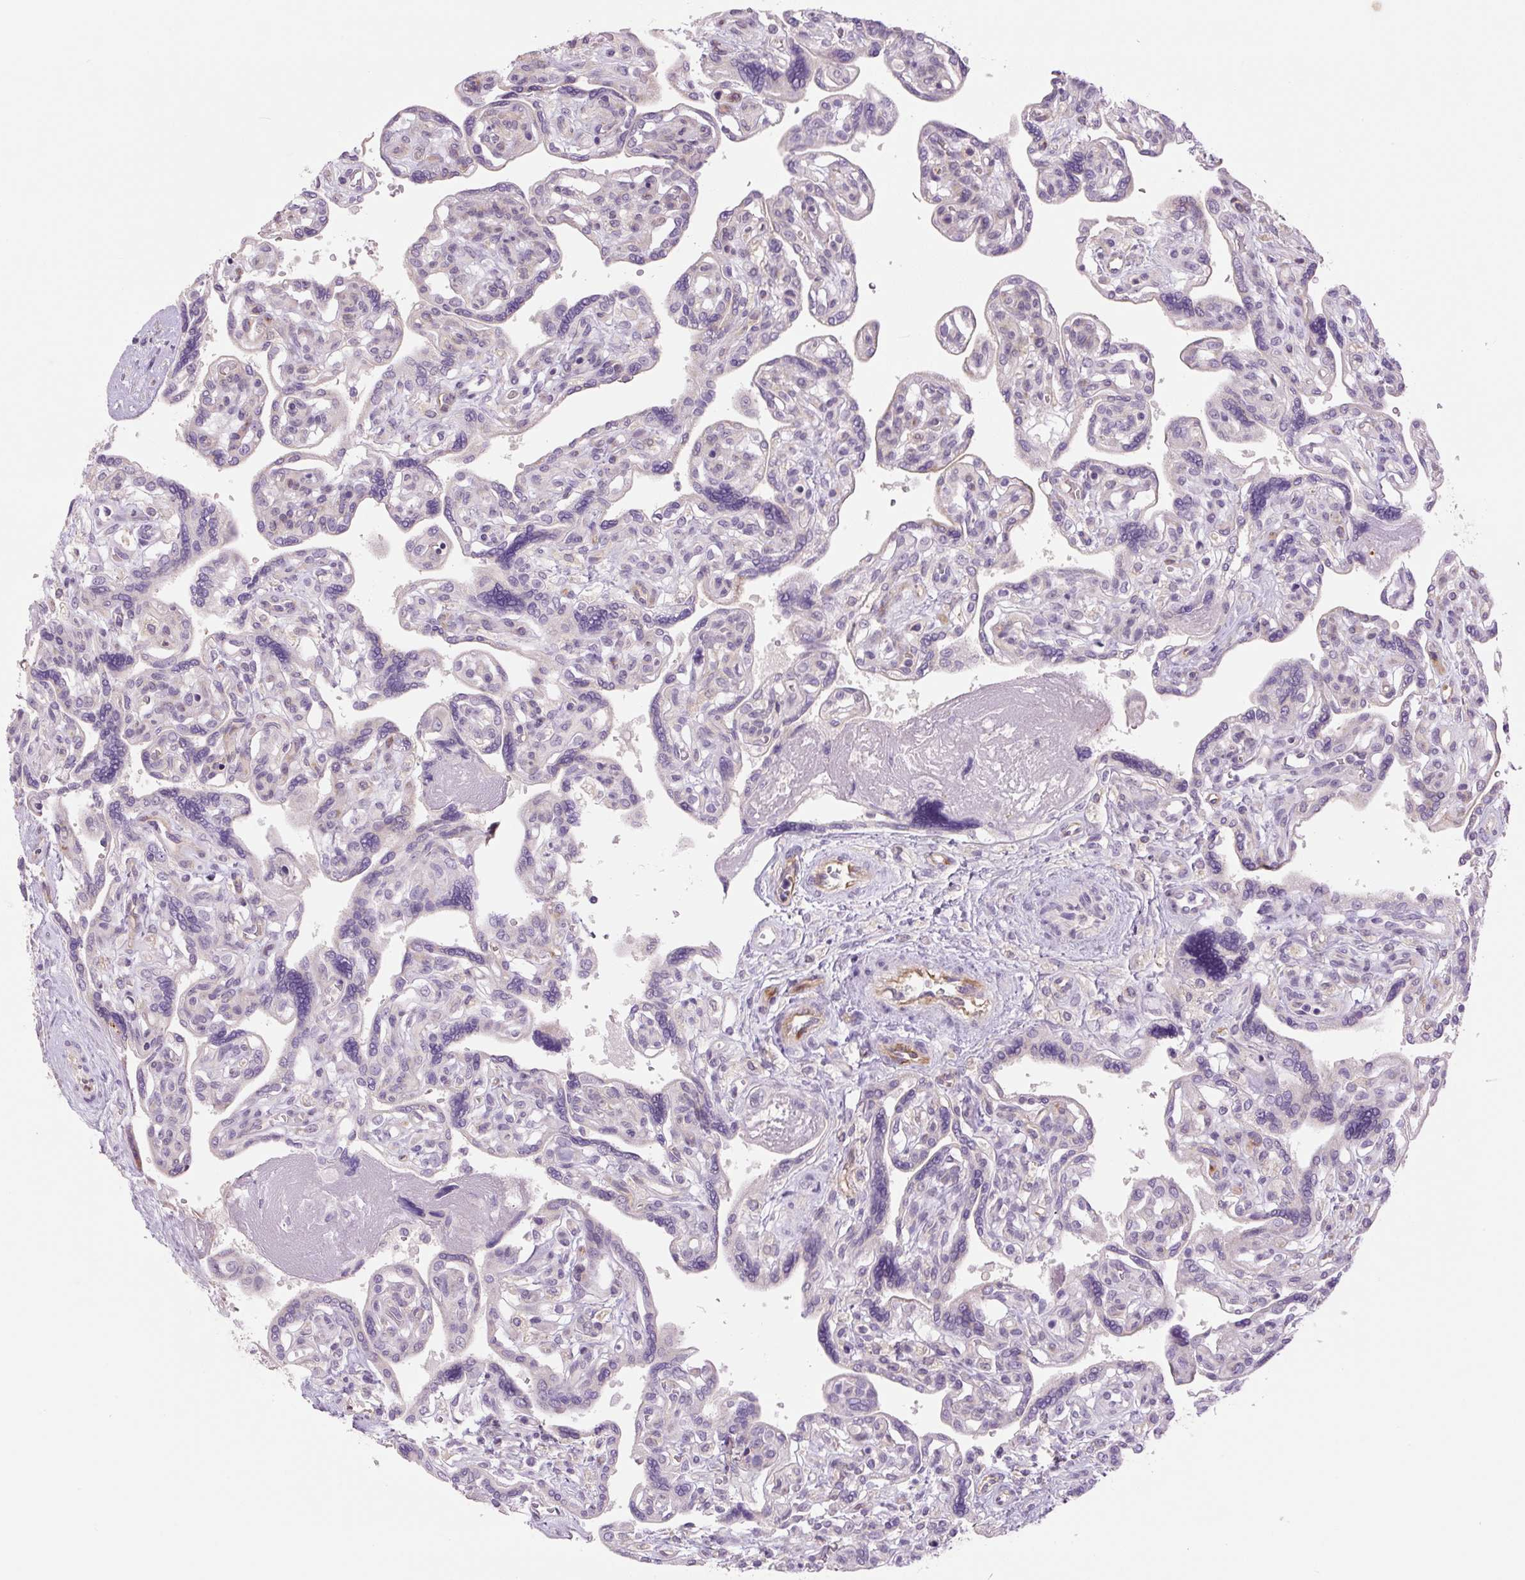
{"staining": {"intensity": "weak", "quantity": "25%-75%", "location": "cytoplasmic/membranous"}, "tissue": "placenta", "cell_type": "Decidual cells", "image_type": "normal", "snomed": [{"axis": "morphology", "description": "Normal tissue, NOS"}, {"axis": "topography", "description": "Placenta"}], "caption": "DAB (3,3'-diaminobenzidine) immunohistochemical staining of benign placenta exhibits weak cytoplasmic/membranous protein positivity in about 25%-75% of decidual cells. (DAB = brown stain, brightfield microscopy at high magnification).", "gene": "TMEM100", "patient": {"sex": "female", "age": 39}}